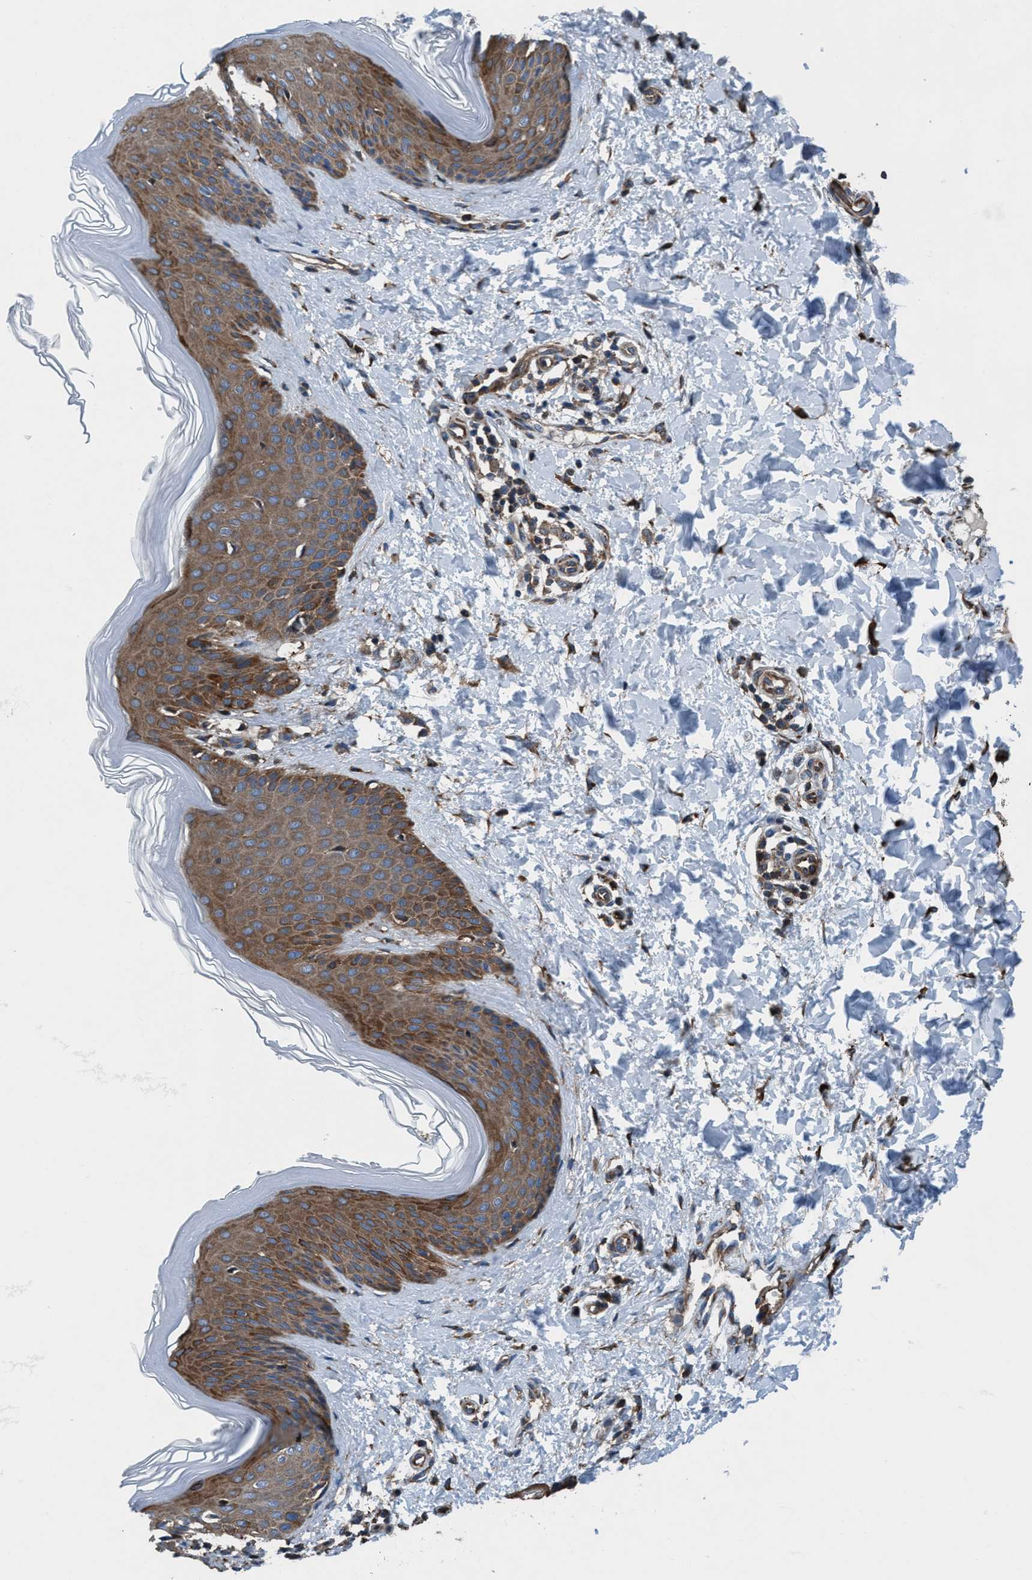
{"staining": {"intensity": "moderate", "quantity": ">75%", "location": "cytoplasmic/membranous"}, "tissue": "skin", "cell_type": "Fibroblasts", "image_type": "normal", "snomed": [{"axis": "morphology", "description": "Normal tissue, NOS"}, {"axis": "morphology", "description": "Malignant melanoma, Metastatic site"}, {"axis": "topography", "description": "Skin"}], "caption": "High-power microscopy captured an IHC photomicrograph of normal skin, revealing moderate cytoplasmic/membranous positivity in approximately >75% of fibroblasts. The protein is shown in brown color, while the nuclei are stained blue.", "gene": "NMT1", "patient": {"sex": "male", "age": 41}}